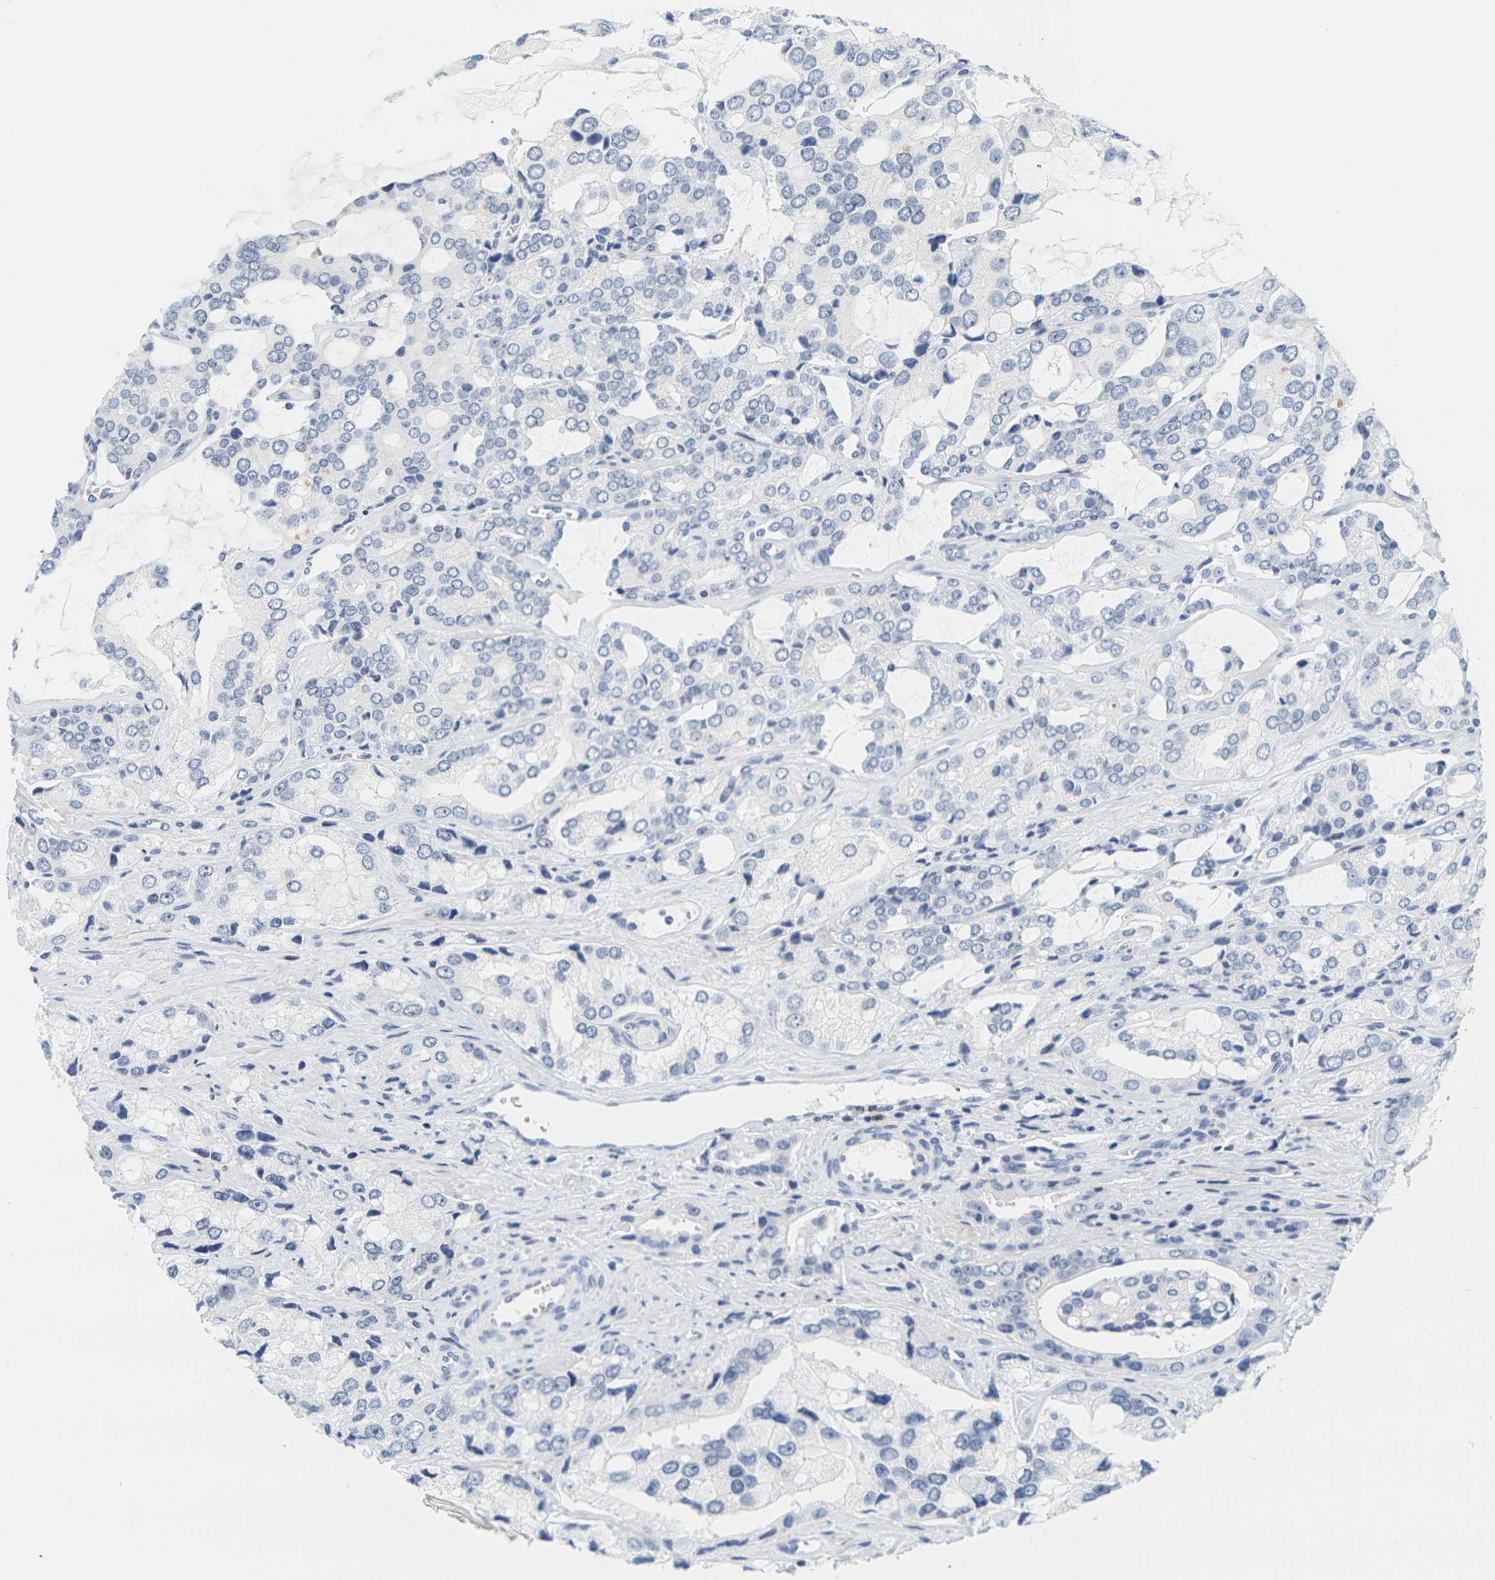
{"staining": {"intensity": "negative", "quantity": "none", "location": "none"}, "tissue": "prostate cancer", "cell_type": "Tumor cells", "image_type": "cancer", "snomed": [{"axis": "morphology", "description": "Adenocarcinoma, High grade"}, {"axis": "topography", "description": "Prostate"}], "caption": "A micrograph of human adenocarcinoma (high-grade) (prostate) is negative for staining in tumor cells. Nuclei are stained in blue.", "gene": "HLA-DOB", "patient": {"sex": "male", "age": 67}}